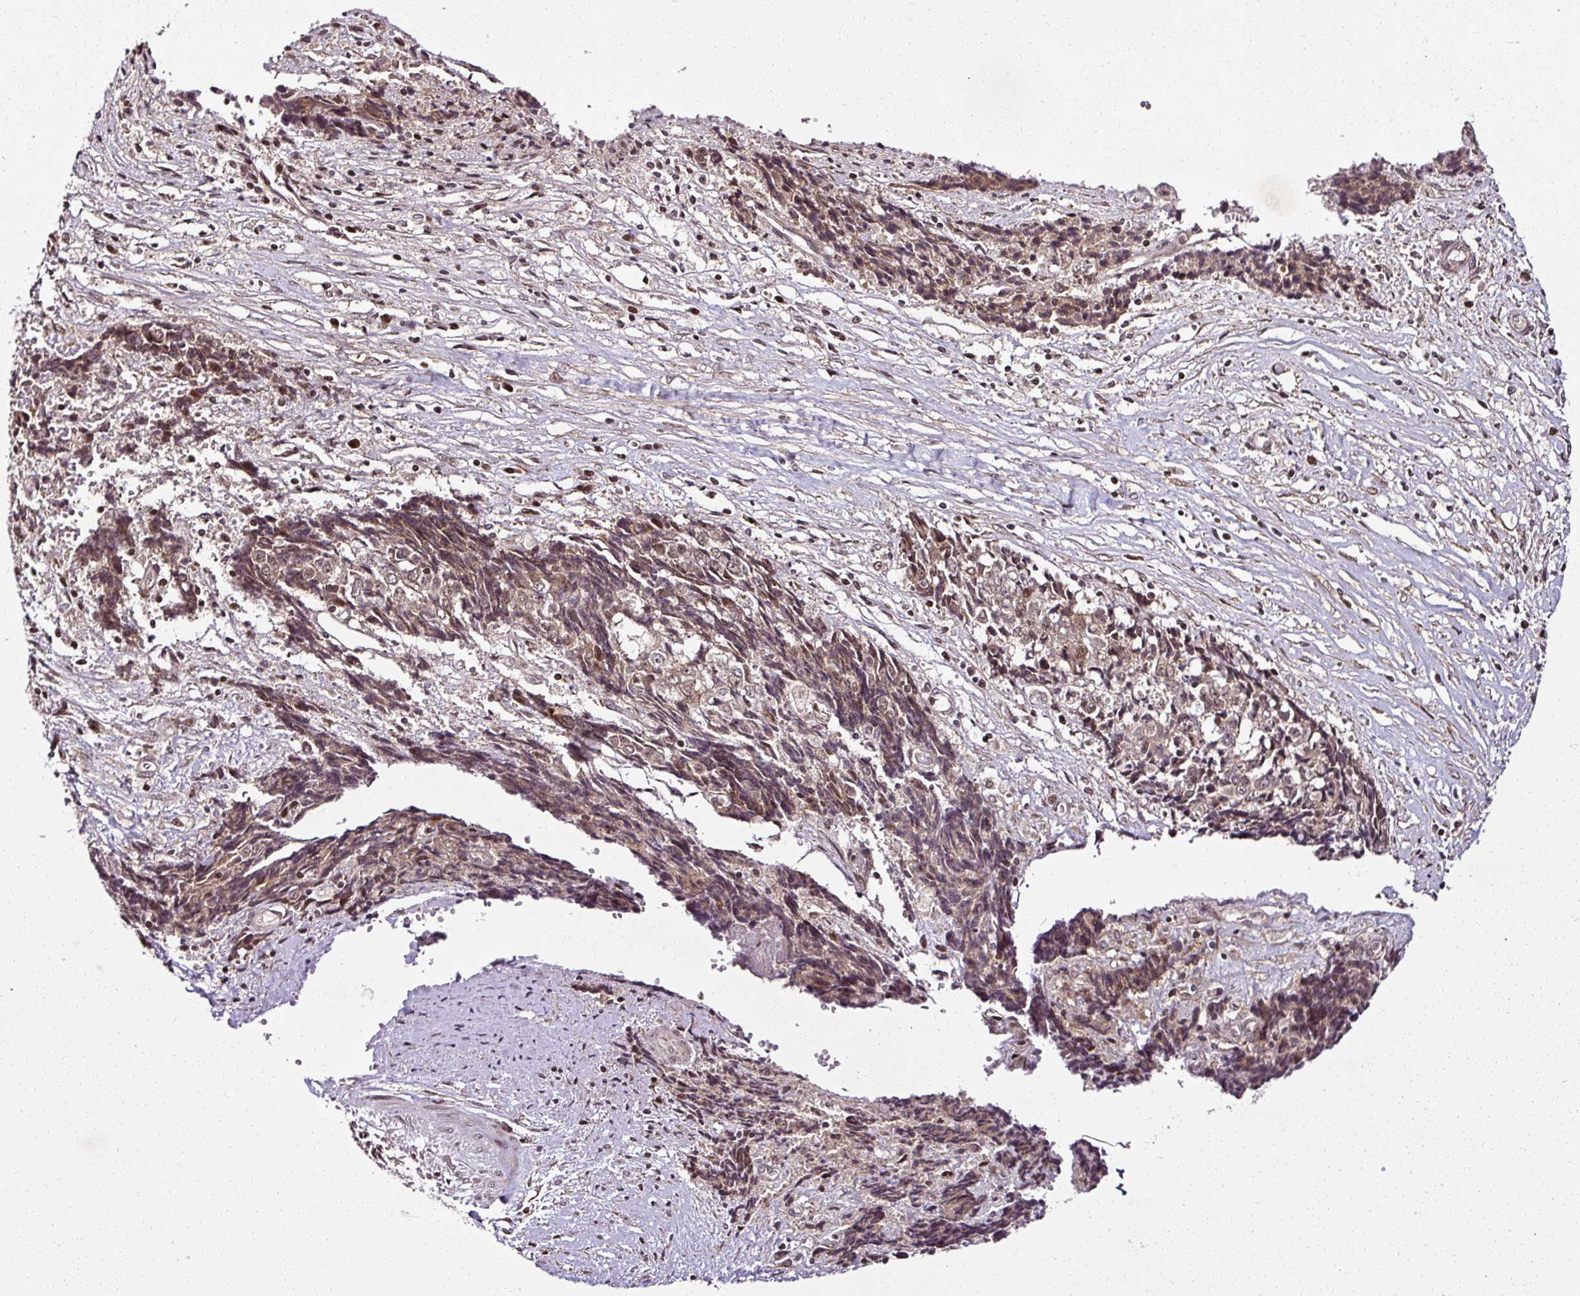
{"staining": {"intensity": "weak", "quantity": ">75%", "location": "cytoplasmic/membranous,nuclear"}, "tissue": "ovarian cancer", "cell_type": "Tumor cells", "image_type": "cancer", "snomed": [{"axis": "morphology", "description": "Carcinoma, endometroid"}, {"axis": "topography", "description": "Ovary"}], "caption": "Ovarian cancer was stained to show a protein in brown. There is low levels of weak cytoplasmic/membranous and nuclear staining in about >75% of tumor cells.", "gene": "COPRS", "patient": {"sex": "female", "age": 42}}